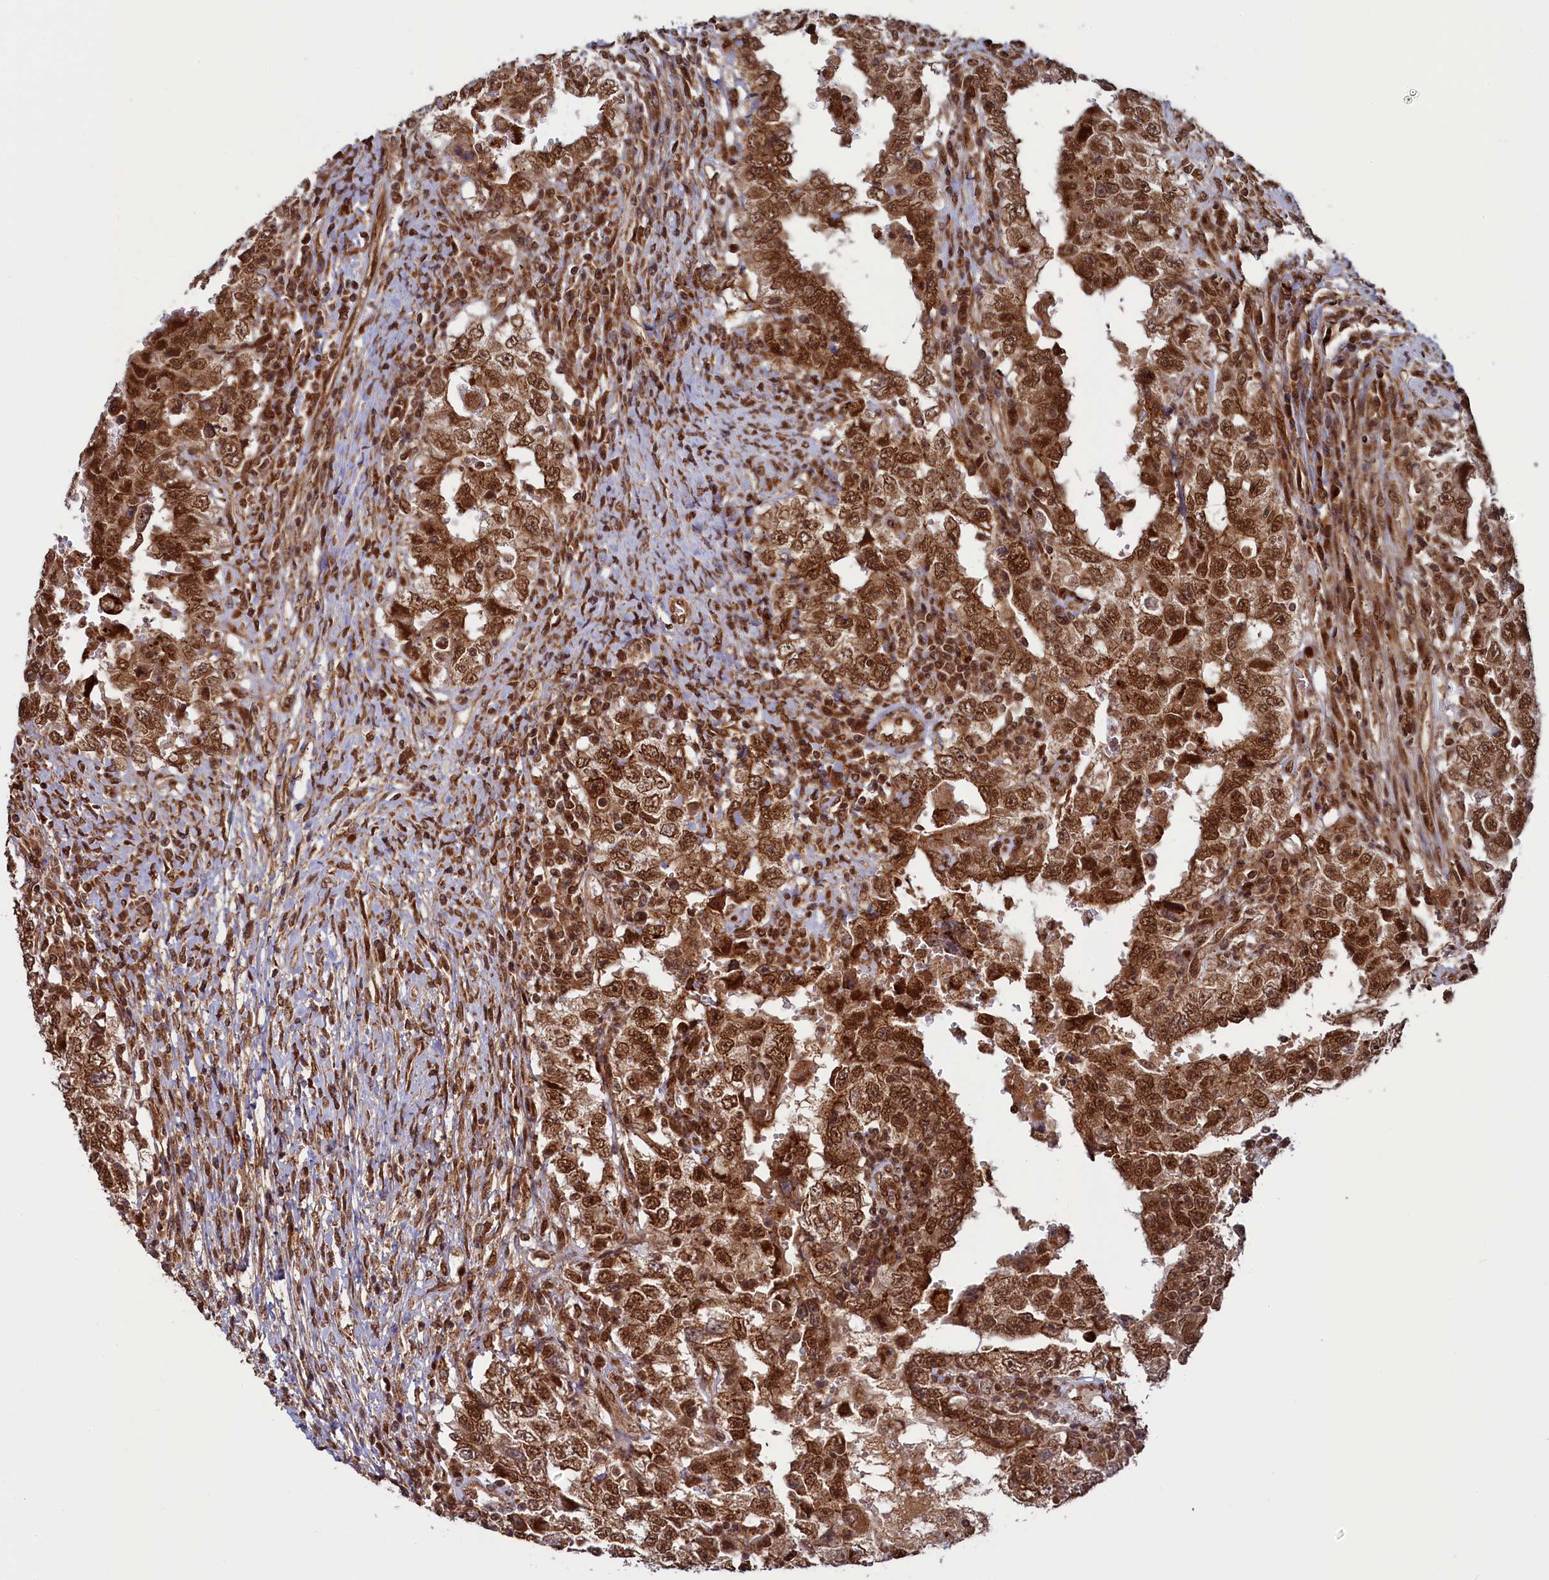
{"staining": {"intensity": "strong", "quantity": ">75%", "location": "nuclear"}, "tissue": "testis cancer", "cell_type": "Tumor cells", "image_type": "cancer", "snomed": [{"axis": "morphology", "description": "Carcinoma, Embryonal, NOS"}, {"axis": "topography", "description": "Testis"}], "caption": "Immunohistochemistry image of human embryonal carcinoma (testis) stained for a protein (brown), which reveals high levels of strong nuclear expression in approximately >75% of tumor cells.", "gene": "NAE1", "patient": {"sex": "male", "age": 26}}